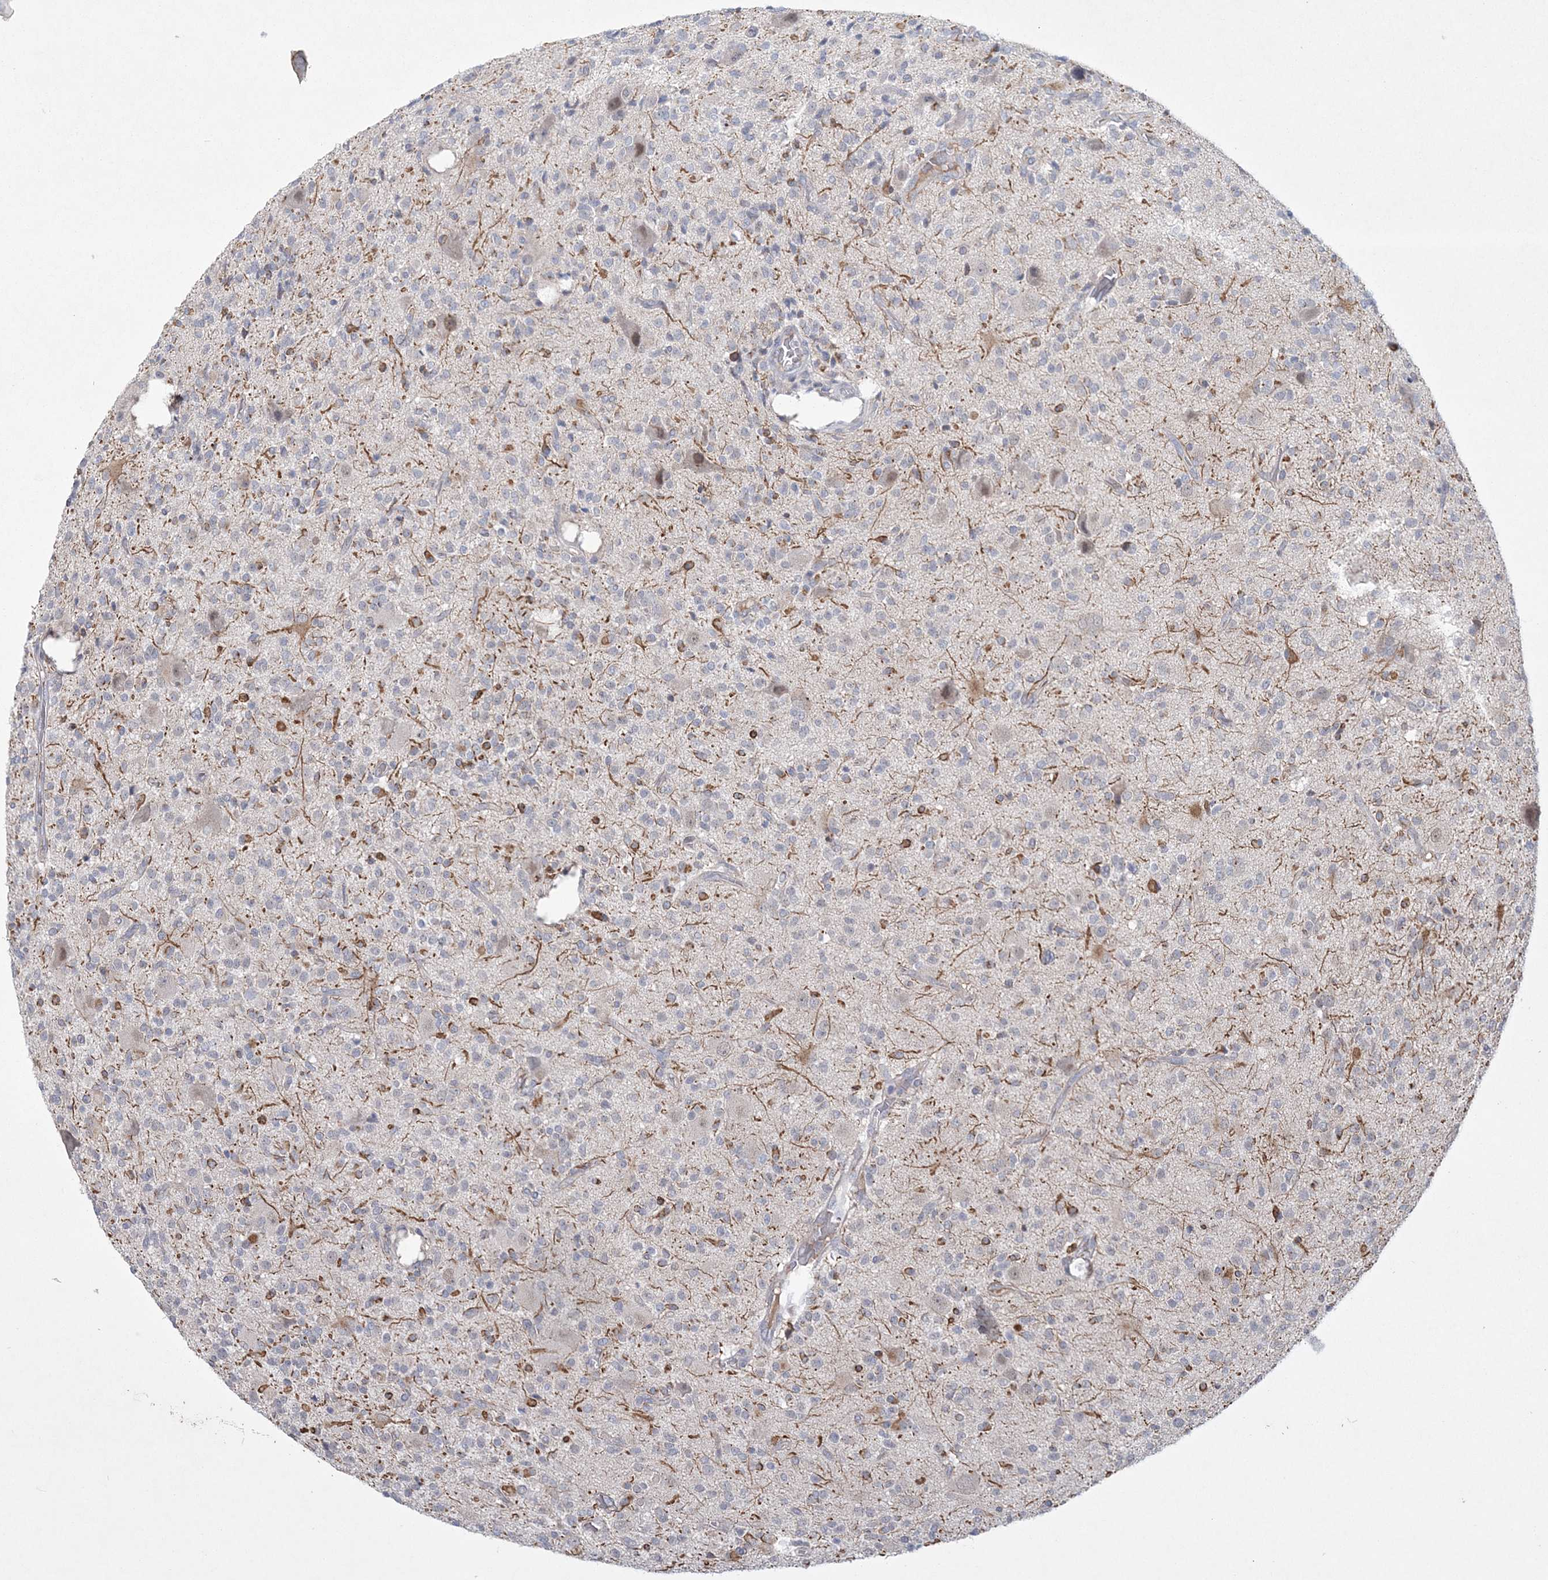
{"staining": {"intensity": "negative", "quantity": "none", "location": "none"}, "tissue": "glioma", "cell_type": "Tumor cells", "image_type": "cancer", "snomed": [{"axis": "morphology", "description": "Glioma, malignant, High grade"}, {"axis": "topography", "description": "Brain"}], "caption": "Tumor cells are negative for protein expression in human glioma.", "gene": "DPCD", "patient": {"sex": "male", "age": 34}}